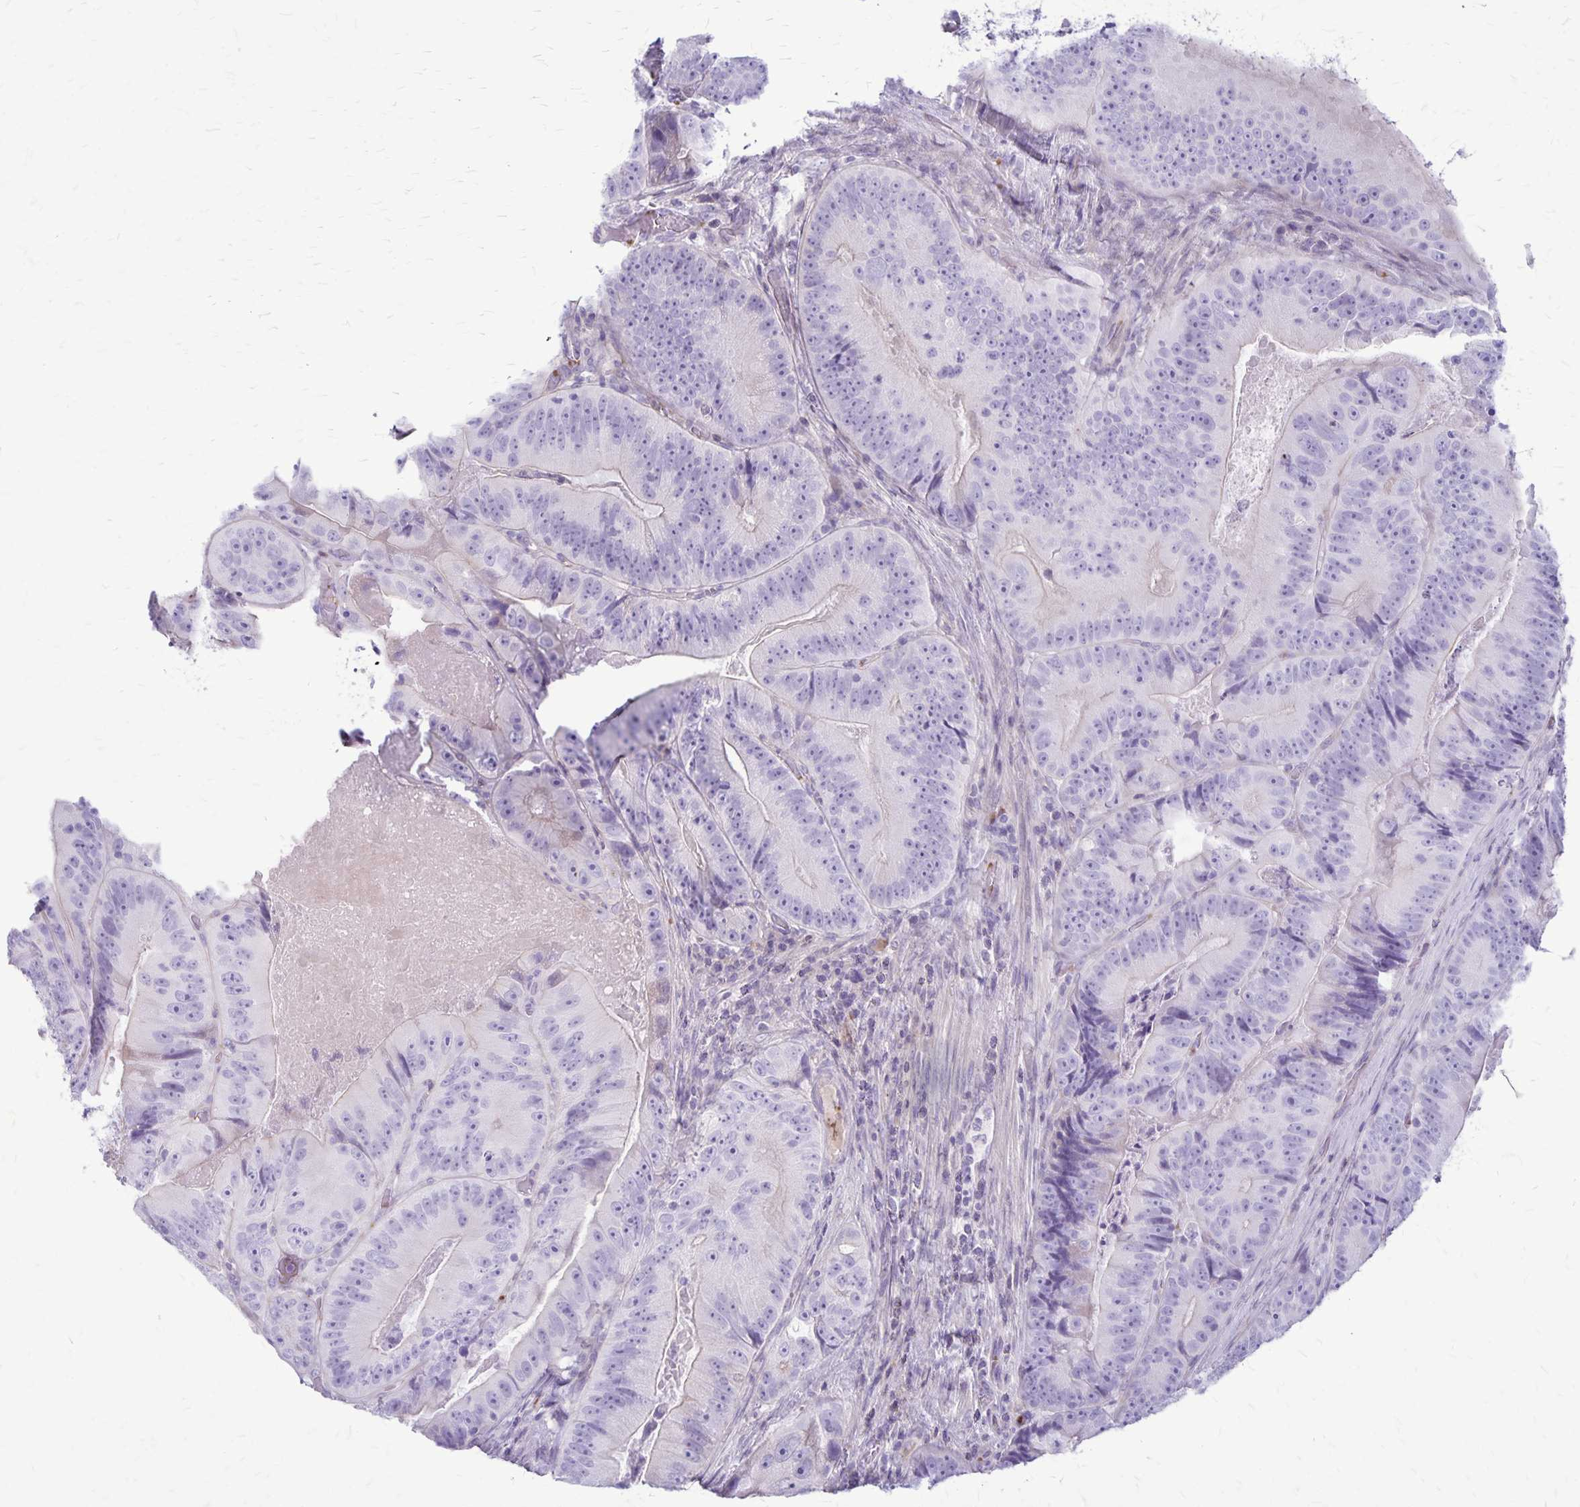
{"staining": {"intensity": "negative", "quantity": "none", "location": "none"}, "tissue": "colorectal cancer", "cell_type": "Tumor cells", "image_type": "cancer", "snomed": [{"axis": "morphology", "description": "Adenocarcinoma, NOS"}, {"axis": "topography", "description": "Colon"}], "caption": "Immunohistochemistry (IHC) of human colorectal cancer displays no positivity in tumor cells.", "gene": "GP9", "patient": {"sex": "female", "age": 86}}